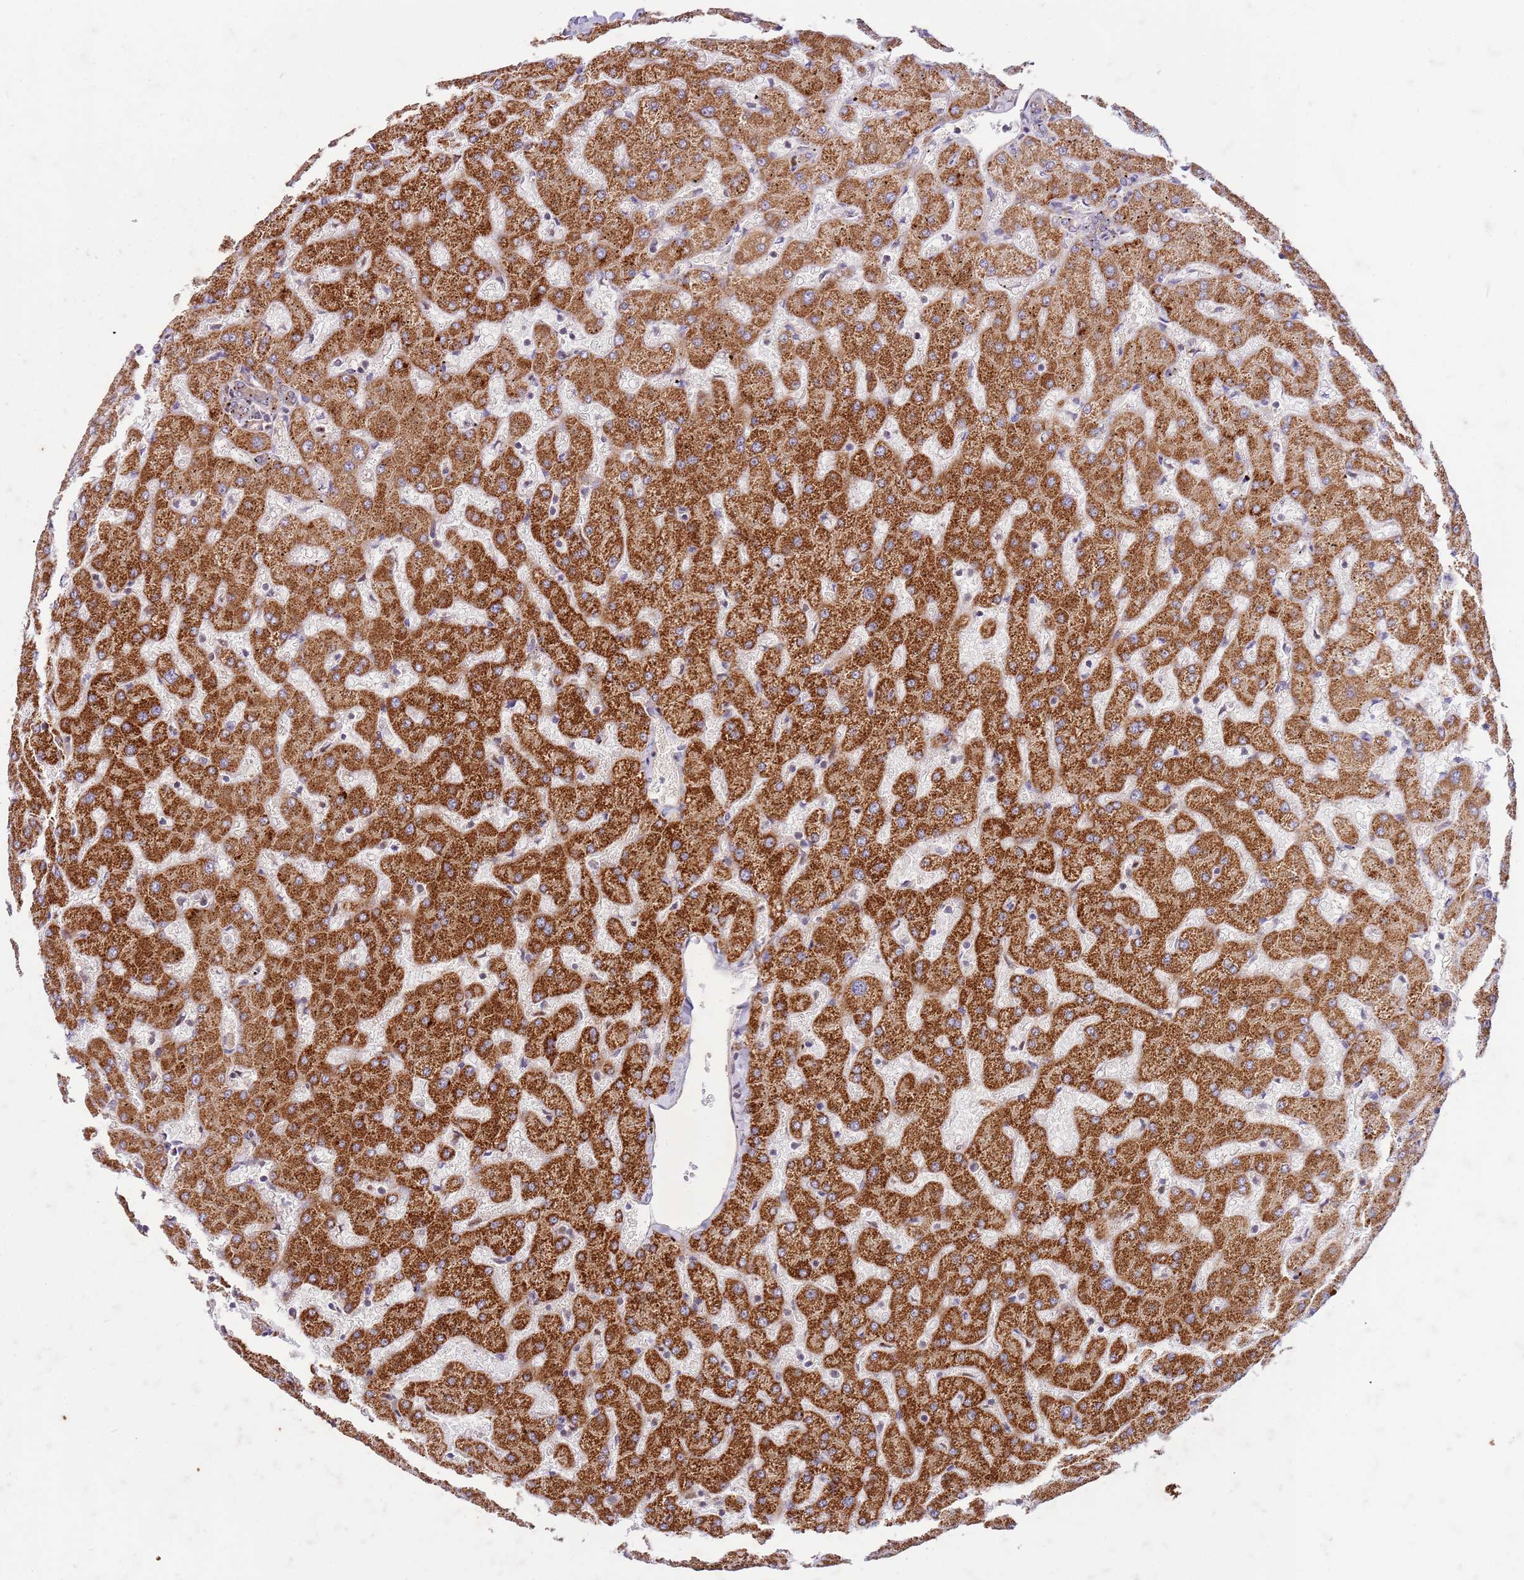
{"staining": {"intensity": "weak", "quantity": "<25%", "location": "cytoplasmic/membranous"}, "tissue": "liver", "cell_type": "Cholangiocytes", "image_type": "normal", "snomed": [{"axis": "morphology", "description": "Normal tissue, NOS"}, {"axis": "topography", "description": "Liver"}], "caption": "Cholangiocytes are negative for brown protein staining in benign liver. (Immunohistochemistry, brightfield microscopy, high magnification).", "gene": "OSBP", "patient": {"sex": "female", "age": 63}}